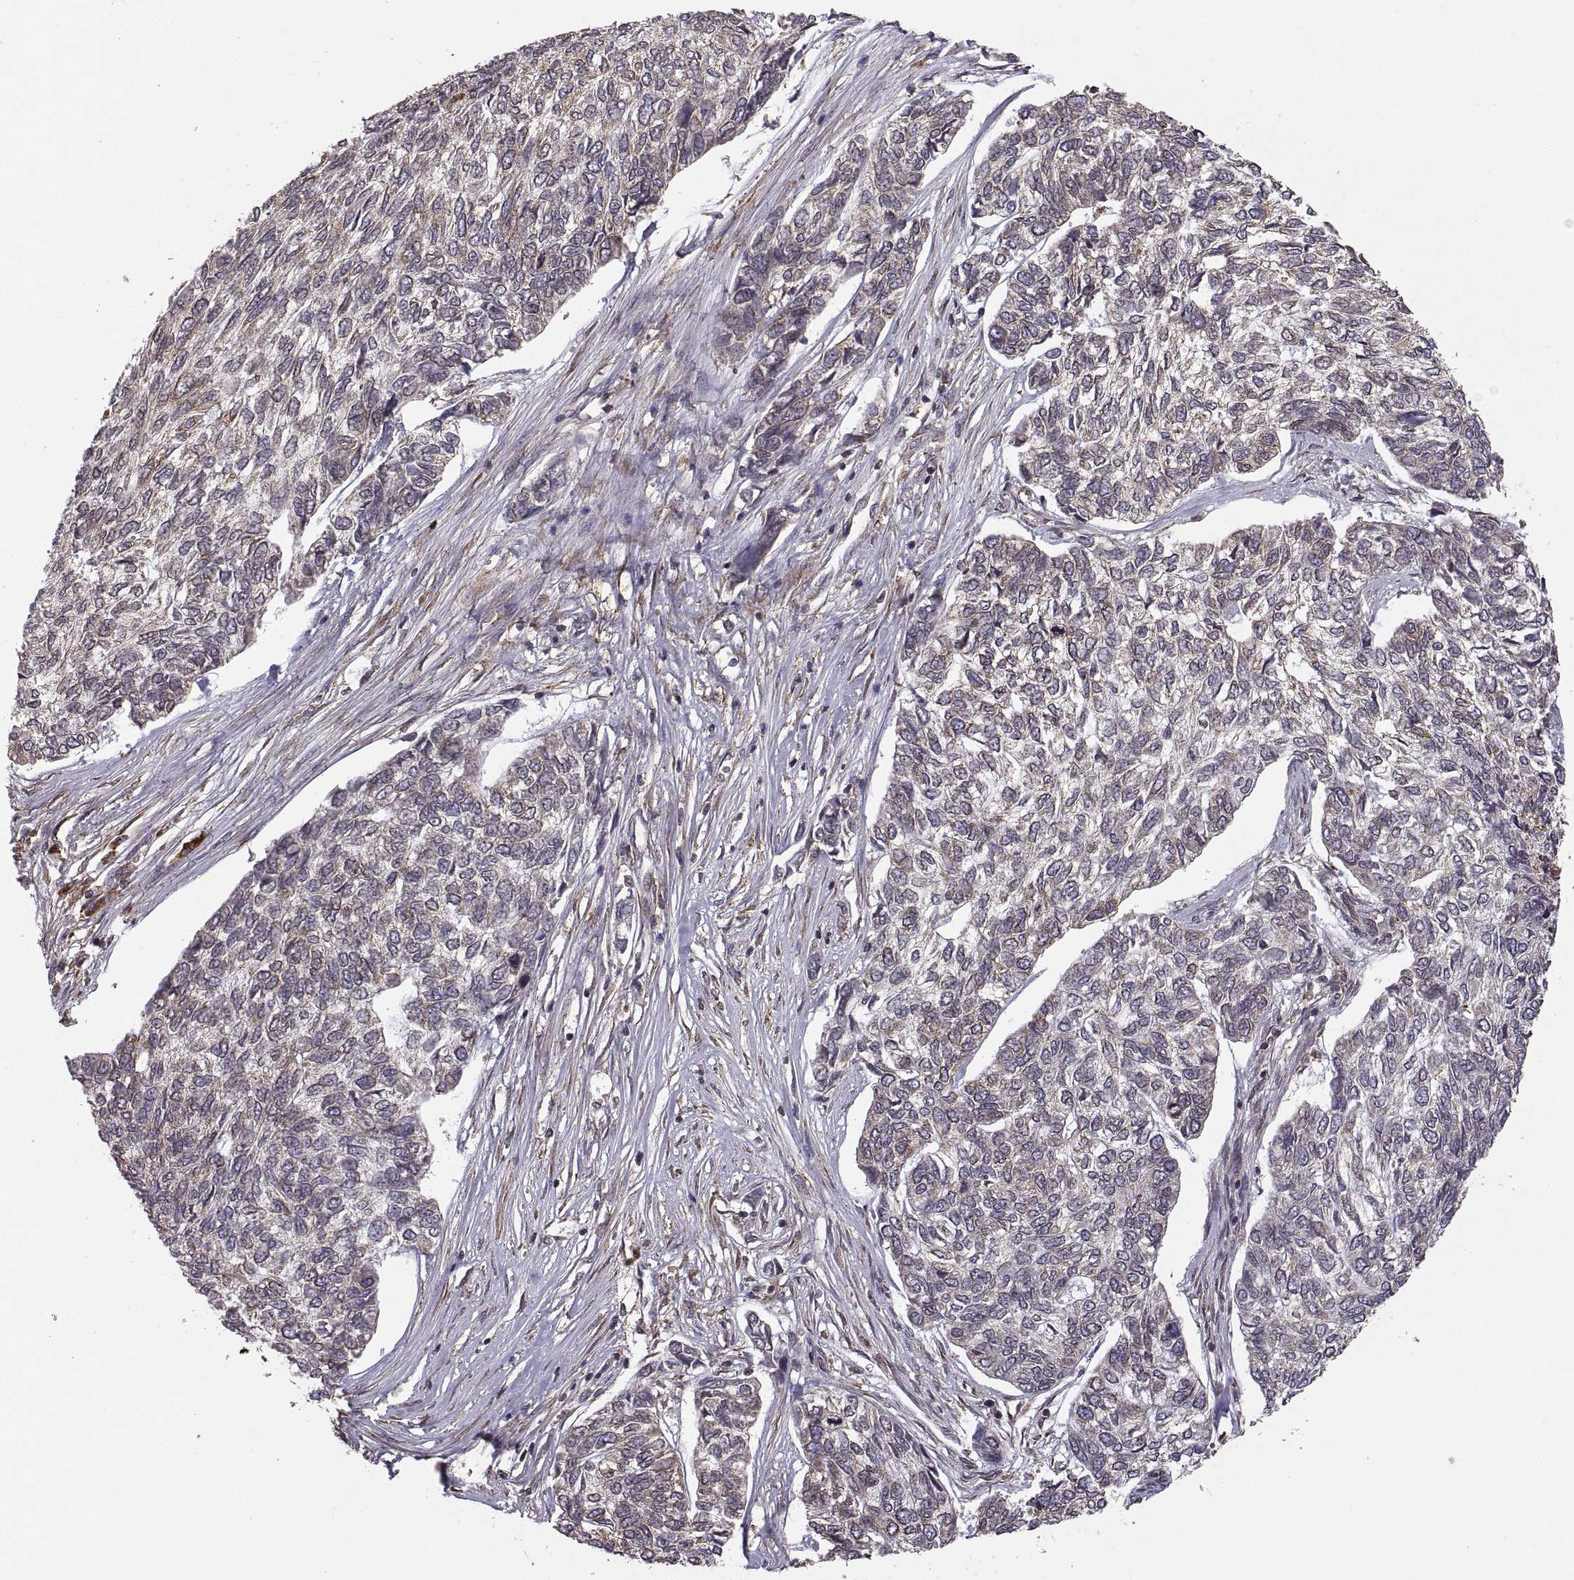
{"staining": {"intensity": "weak", "quantity": "<25%", "location": "cytoplasmic/membranous"}, "tissue": "skin cancer", "cell_type": "Tumor cells", "image_type": "cancer", "snomed": [{"axis": "morphology", "description": "Basal cell carcinoma"}, {"axis": "topography", "description": "Skin"}], "caption": "Immunohistochemistry micrograph of neoplastic tissue: skin cancer (basal cell carcinoma) stained with DAB (3,3'-diaminobenzidine) reveals no significant protein staining in tumor cells. The staining is performed using DAB brown chromogen with nuclei counter-stained in using hematoxylin.", "gene": "PDIA3", "patient": {"sex": "female", "age": 65}}